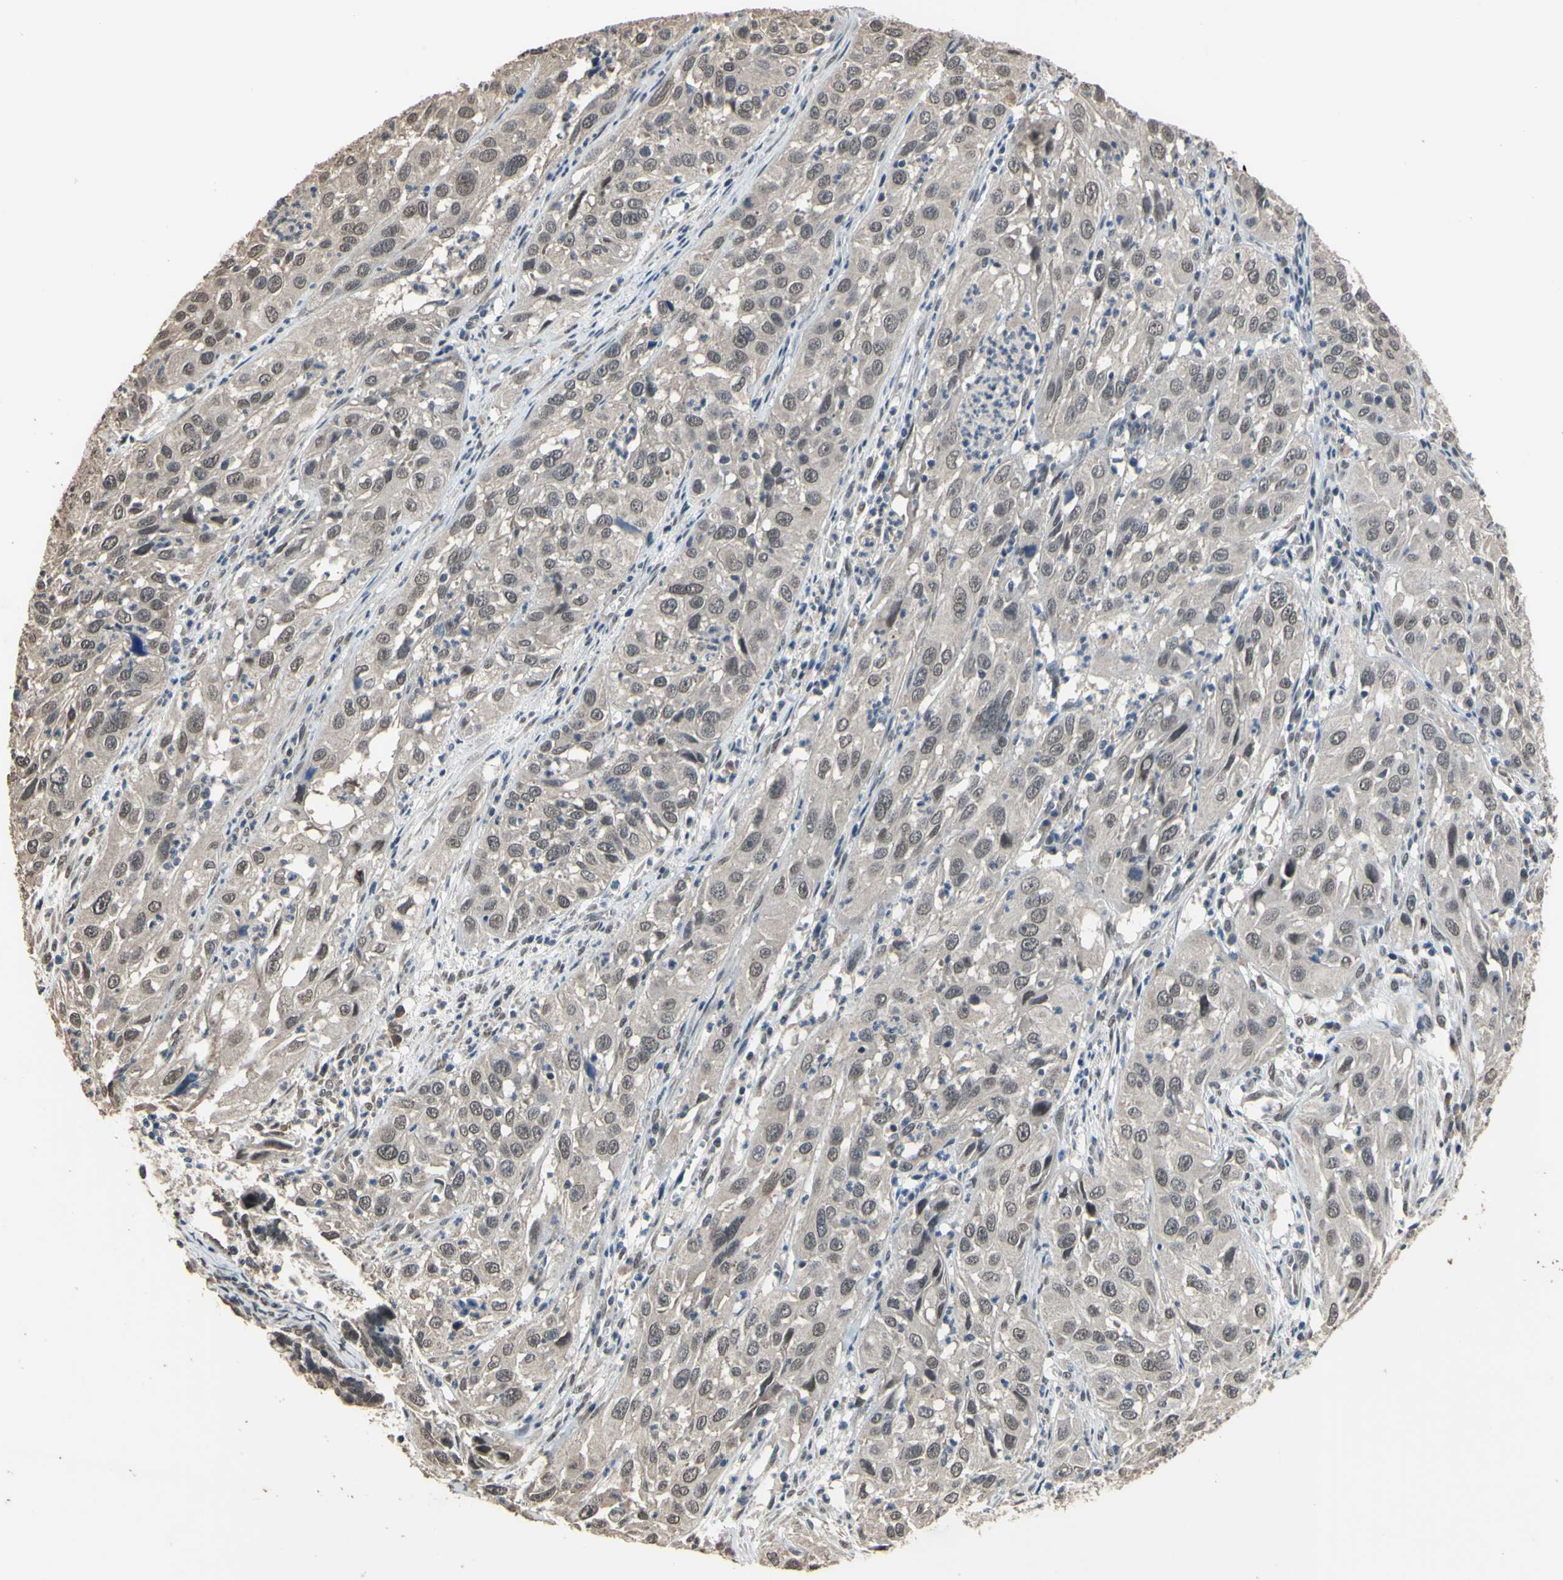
{"staining": {"intensity": "weak", "quantity": "<25%", "location": "nuclear"}, "tissue": "cervical cancer", "cell_type": "Tumor cells", "image_type": "cancer", "snomed": [{"axis": "morphology", "description": "Squamous cell carcinoma, NOS"}, {"axis": "topography", "description": "Cervix"}], "caption": "The photomicrograph exhibits no significant staining in tumor cells of cervical cancer. (Brightfield microscopy of DAB (3,3'-diaminobenzidine) immunohistochemistry at high magnification).", "gene": "ZNF174", "patient": {"sex": "female", "age": 32}}